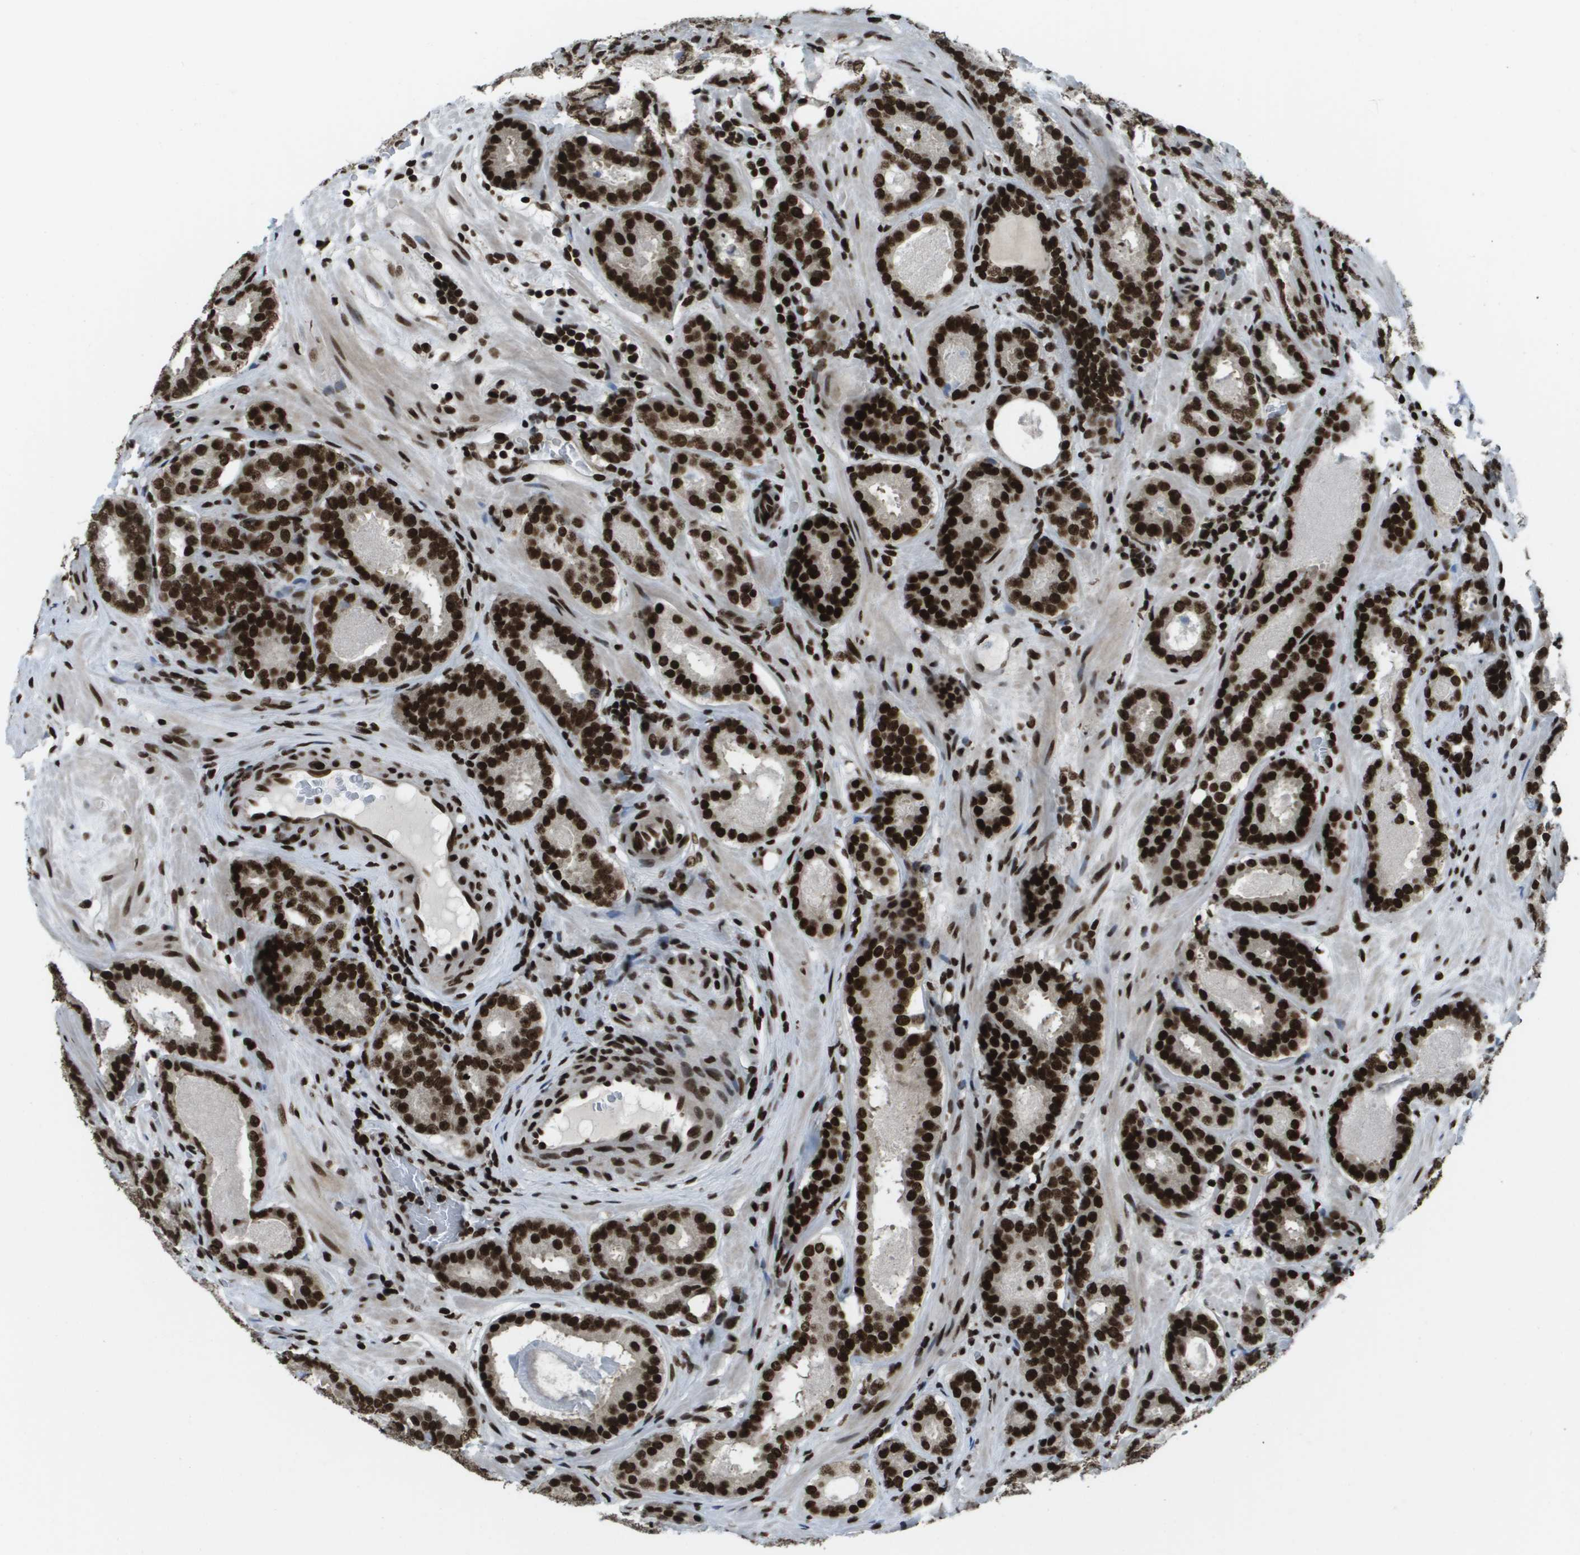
{"staining": {"intensity": "strong", "quantity": ">75%", "location": "nuclear"}, "tissue": "prostate cancer", "cell_type": "Tumor cells", "image_type": "cancer", "snomed": [{"axis": "morphology", "description": "Adenocarcinoma, Low grade"}, {"axis": "topography", "description": "Prostate"}], "caption": "Immunohistochemical staining of human low-grade adenocarcinoma (prostate) reveals strong nuclear protein staining in about >75% of tumor cells.", "gene": "GLYR1", "patient": {"sex": "male", "age": 69}}